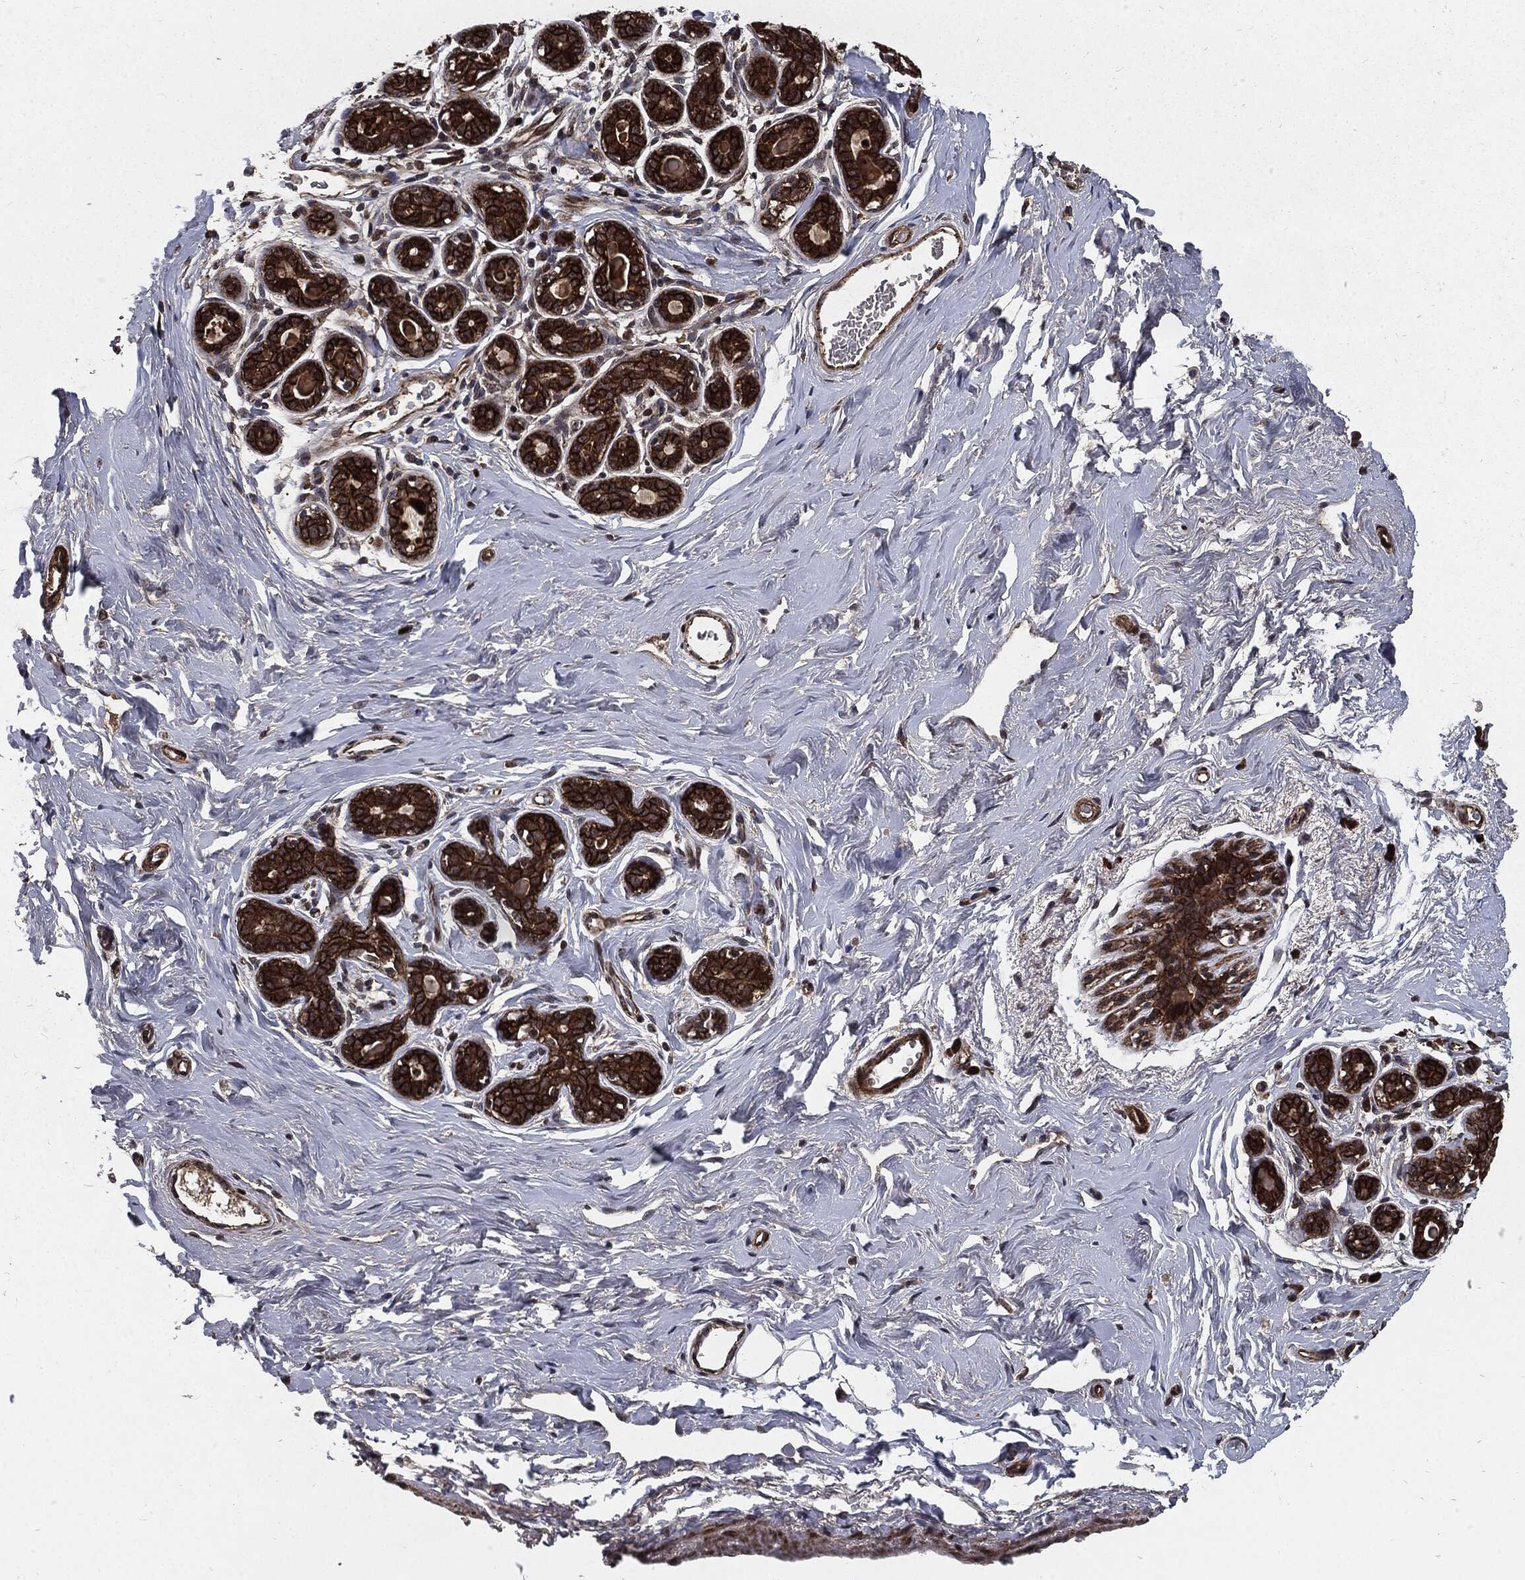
{"staining": {"intensity": "strong", "quantity": ">75%", "location": "cytoplasmic/membranous"}, "tissue": "breast", "cell_type": "Glandular cells", "image_type": "normal", "snomed": [{"axis": "morphology", "description": "Normal tissue, NOS"}, {"axis": "topography", "description": "Skin"}, {"axis": "topography", "description": "Breast"}], "caption": "This is an image of IHC staining of unremarkable breast, which shows strong positivity in the cytoplasmic/membranous of glandular cells.", "gene": "PTPA", "patient": {"sex": "female", "age": 43}}